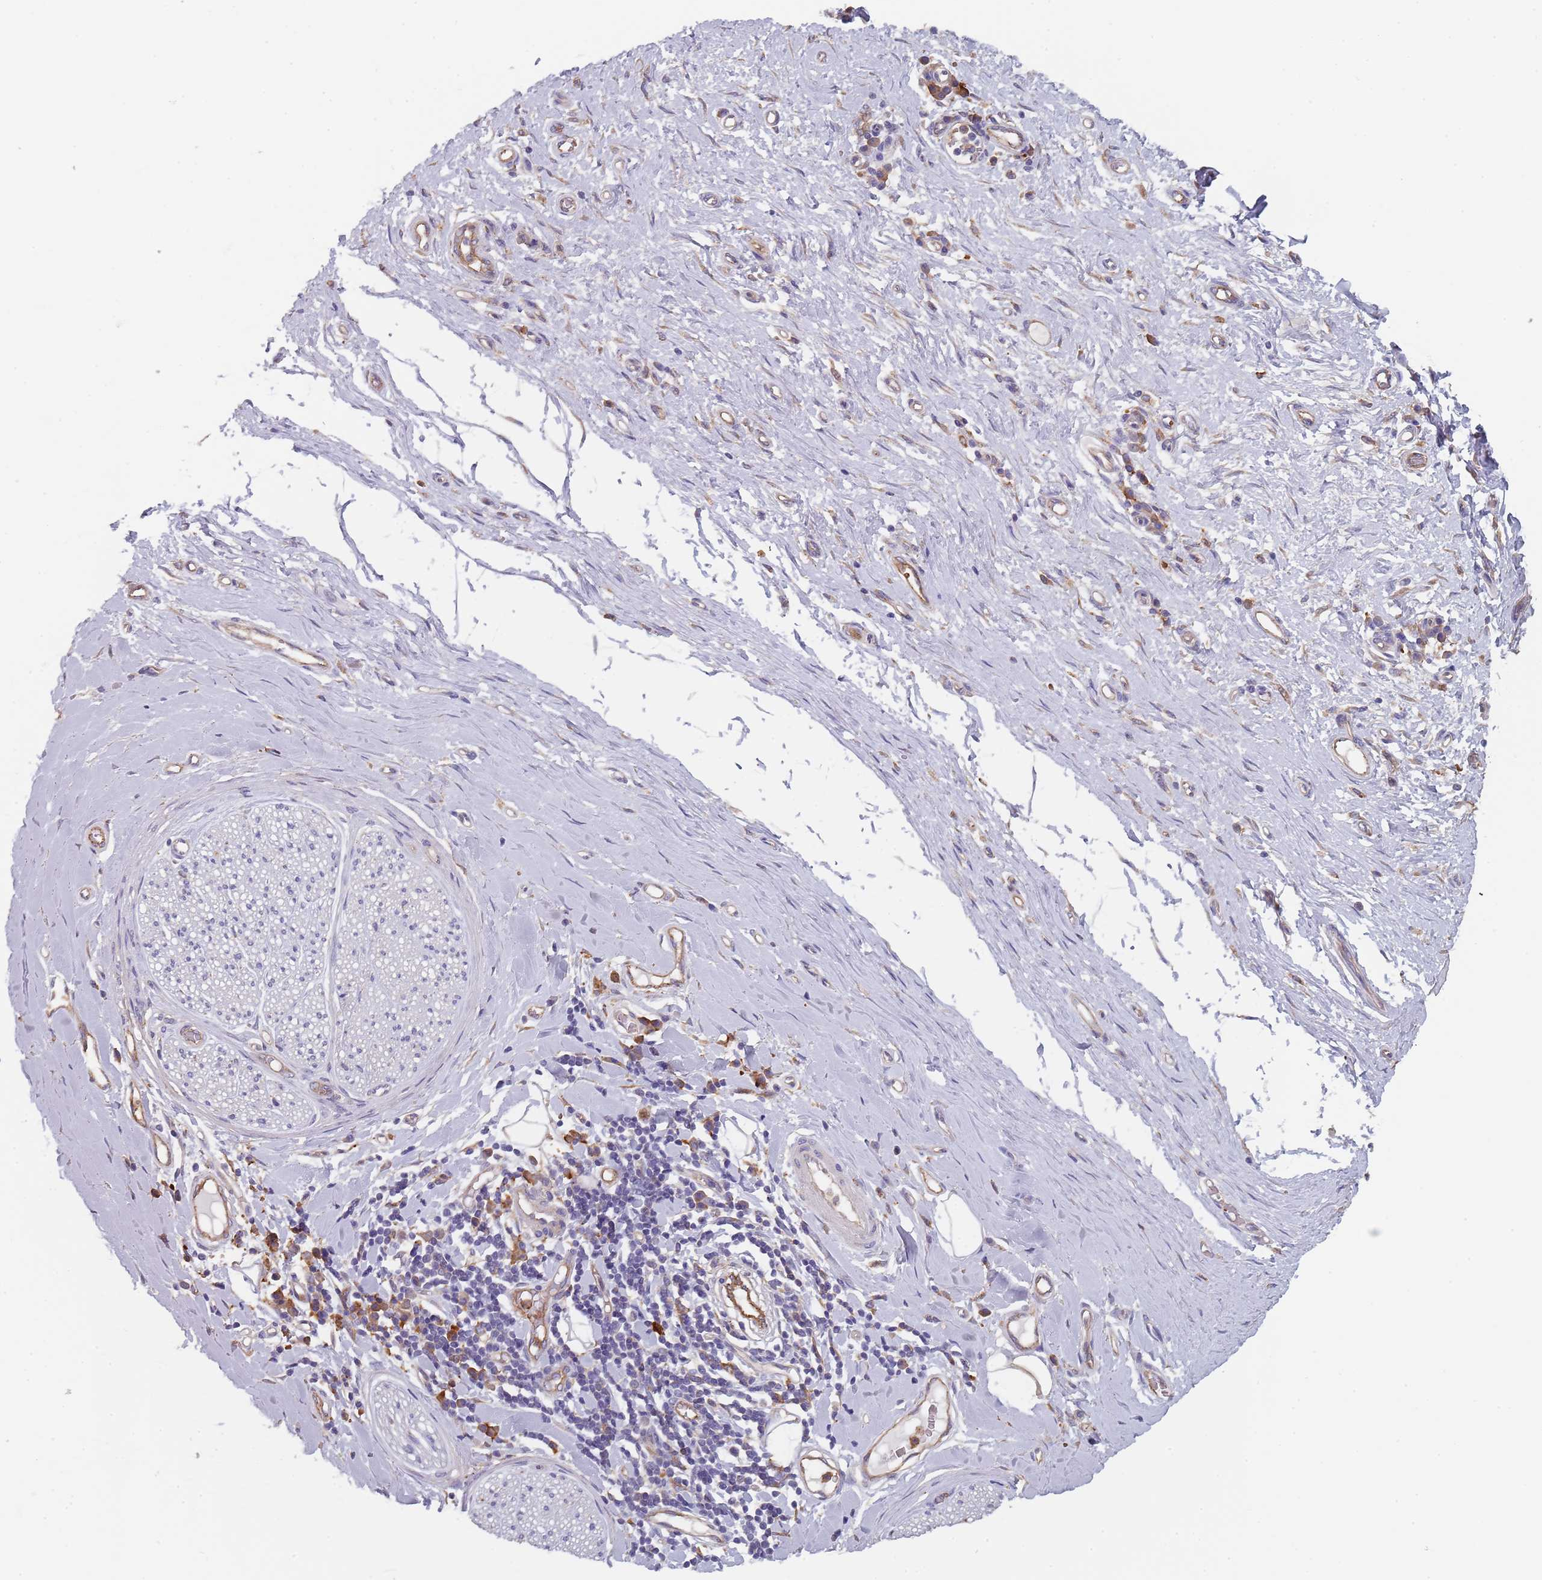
{"staining": {"intensity": "negative", "quantity": "none", "location": "none"}, "tissue": "adipose tissue", "cell_type": "Adipocytes", "image_type": "normal", "snomed": [{"axis": "morphology", "description": "Normal tissue, NOS"}, {"axis": "morphology", "description": "Adenocarcinoma, NOS"}, {"axis": "topography", "description": "Esophagus"}, {"axis": "topography", "description": "Stomach, upper"}, {"axis": "topography", "description": "Peripheral nerve tissue"}], "caption": "Photomicrograph shows no protein positivity in adipocytes of unremarkable adipose tissue. (IHC, brightfield microscopy, high magnification).", "gene": "DCUN1D3", "patient": {"sex": "male", "age": 62}}